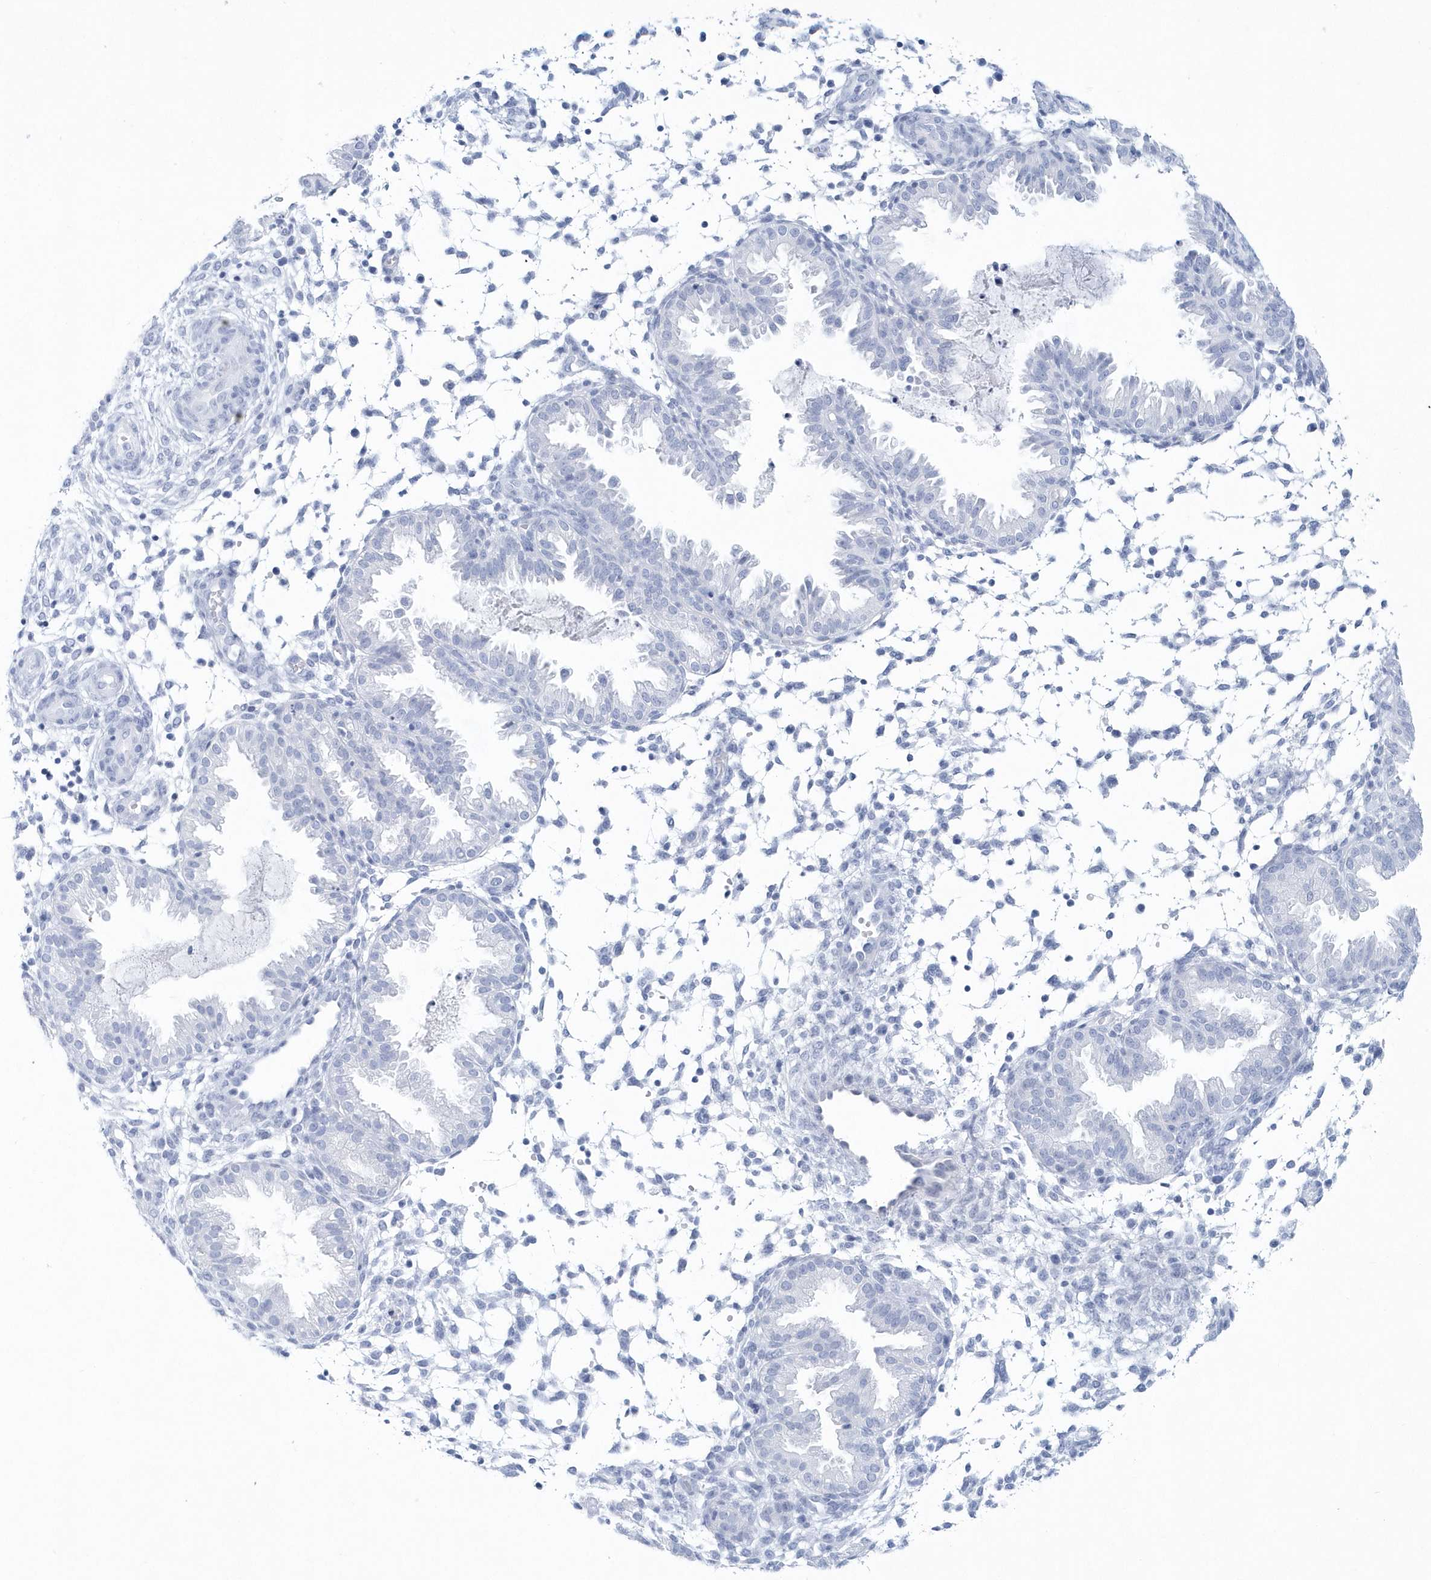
{"staining": {"intensity": "negative", "quantity": "none", "location": "none"}, "tissue": "endometrium", "cell_type": "Cells in endometrial stroma", "image_type": "normal", "snomed": [{"axis": "morphology", "description": "Normal tissue, NOS"}, {"axis": "topography", "description": "Endometrium"}], "caption": "Immunohistochemical staining of unremarkable endometrium reveals no significant expression in cells in endometrial stroma.", "gene": "PTPRO", "patient": {"sex": "female", "age": 33}}